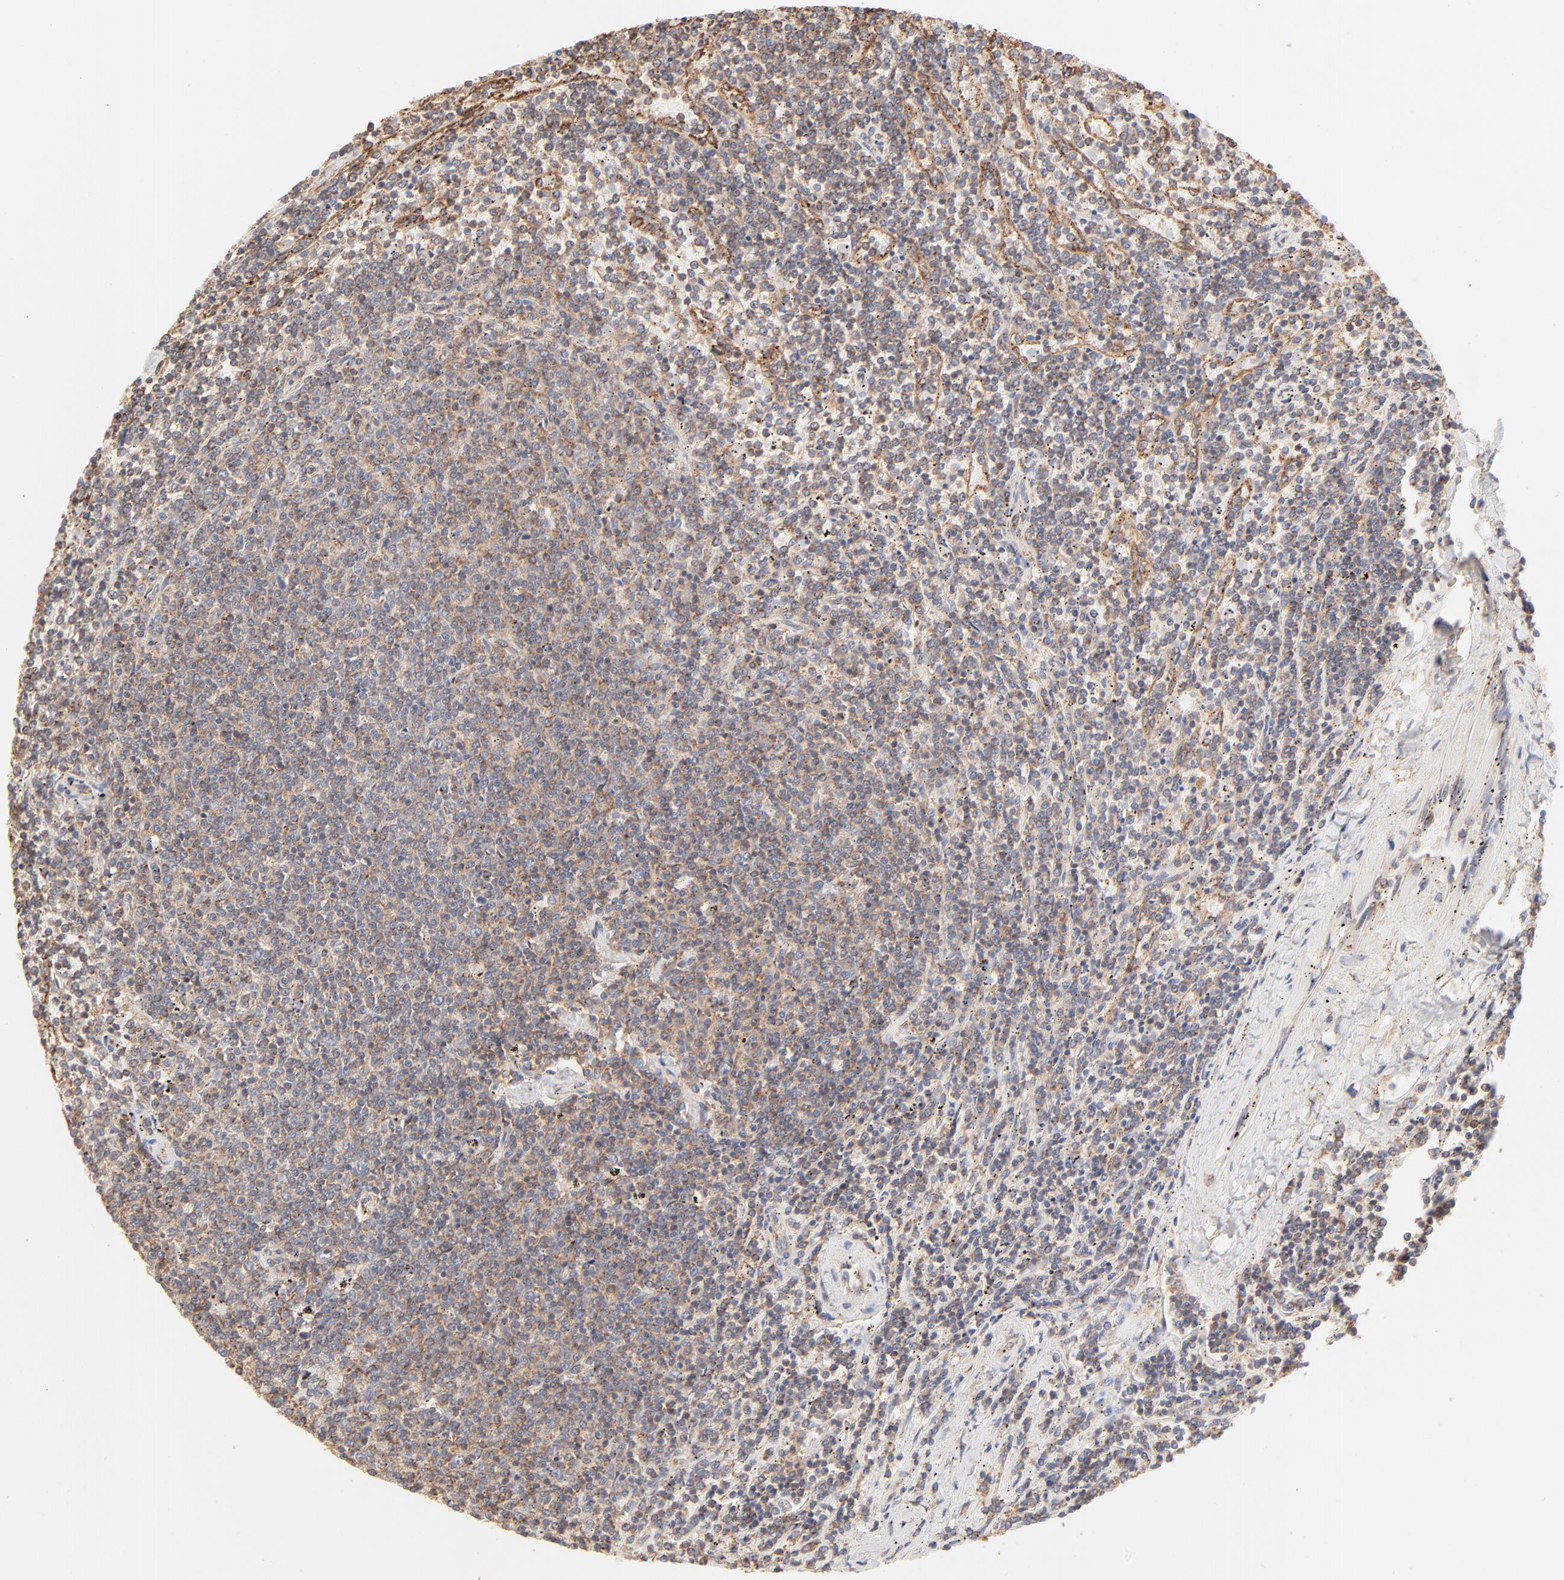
{"staining": {"intensity": "moderate", "quantity": ">75%", "location": "cytoplasmic/membranous"}, "tissue": "lymphoma", "cell_type": "Tumor cells", "image_type": "cancer", "snomed": [{"axis": "morphology", "description": "Malignant lymphoma, non-Hodgkin's type, Low grade"}, {"axis": "topography", "description": "Spleen"}], "caption": "Approximately >75% of tumor cells in human lymphoma reveal moderate cytoplasmic/membranous protein staining as visualized by brown immunohistochemical staining.", "gene": "CLTB", "patient": {"sex": "female", "age": 50}}